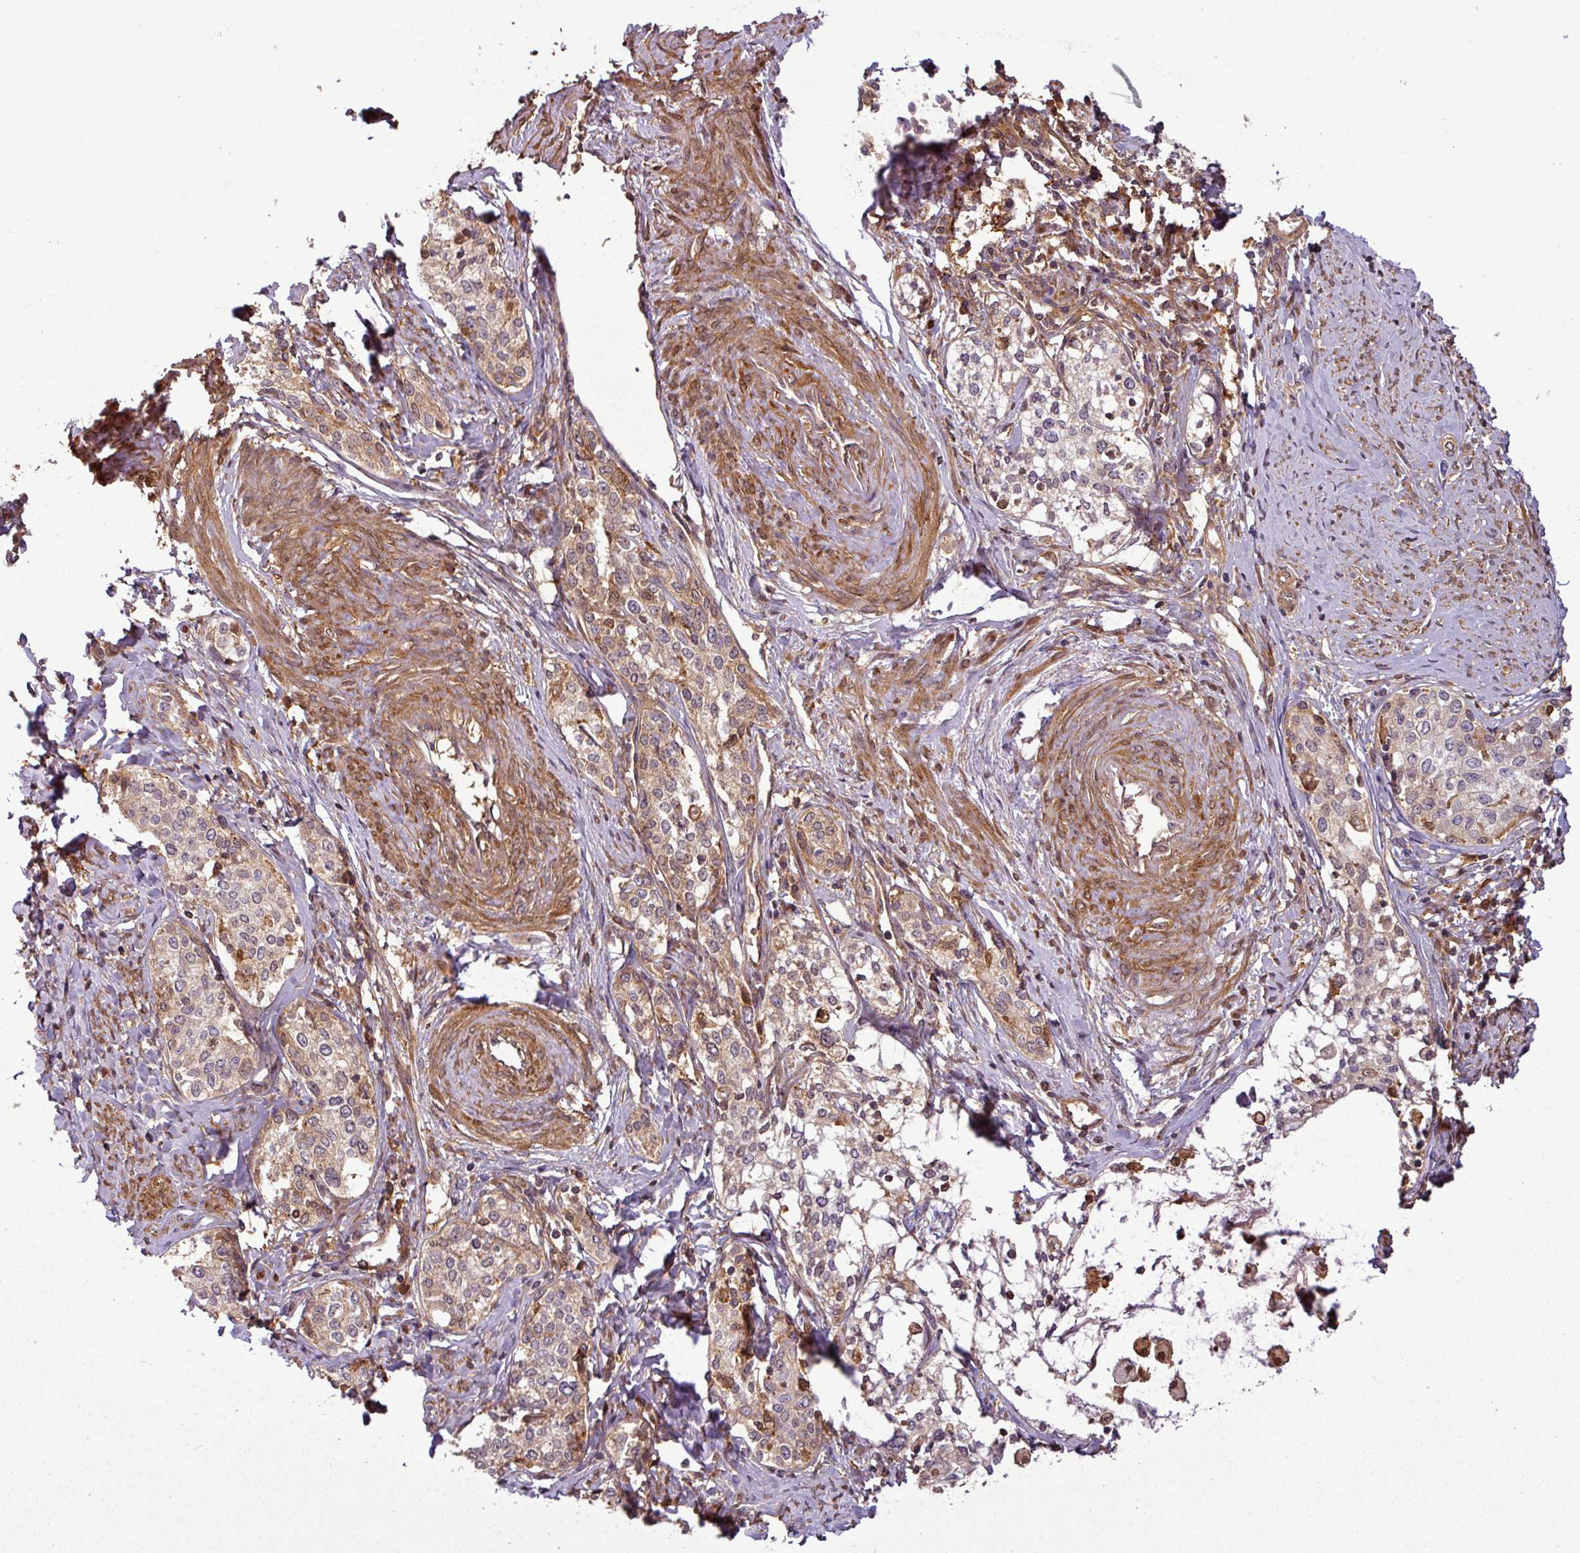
{"staining": {"intensity": "weak", "quantity": "25%-75%", "location": "cytoplasmic/membranous"}, "tissue": "cervical cancer", "cell_type": "Tumor cells", "image_type": "cancer", "snomed": [{"axis": "morphology", "description": "Squamous cell carcinoma, NOS"}, {"axis": "morphology", "description": "Adenocarcinoma, NOS"}, {"axis": "topography", "description": "Cervix"}], "caption": "Protein staining demonstrates weak cytoplasmic/membranous staining in approximately 25%-75% of tumor cells in cervical squamous cell carcinoma.", "gene": "SH3BGRL", "patient": {"sex": "female", "age": 52}}